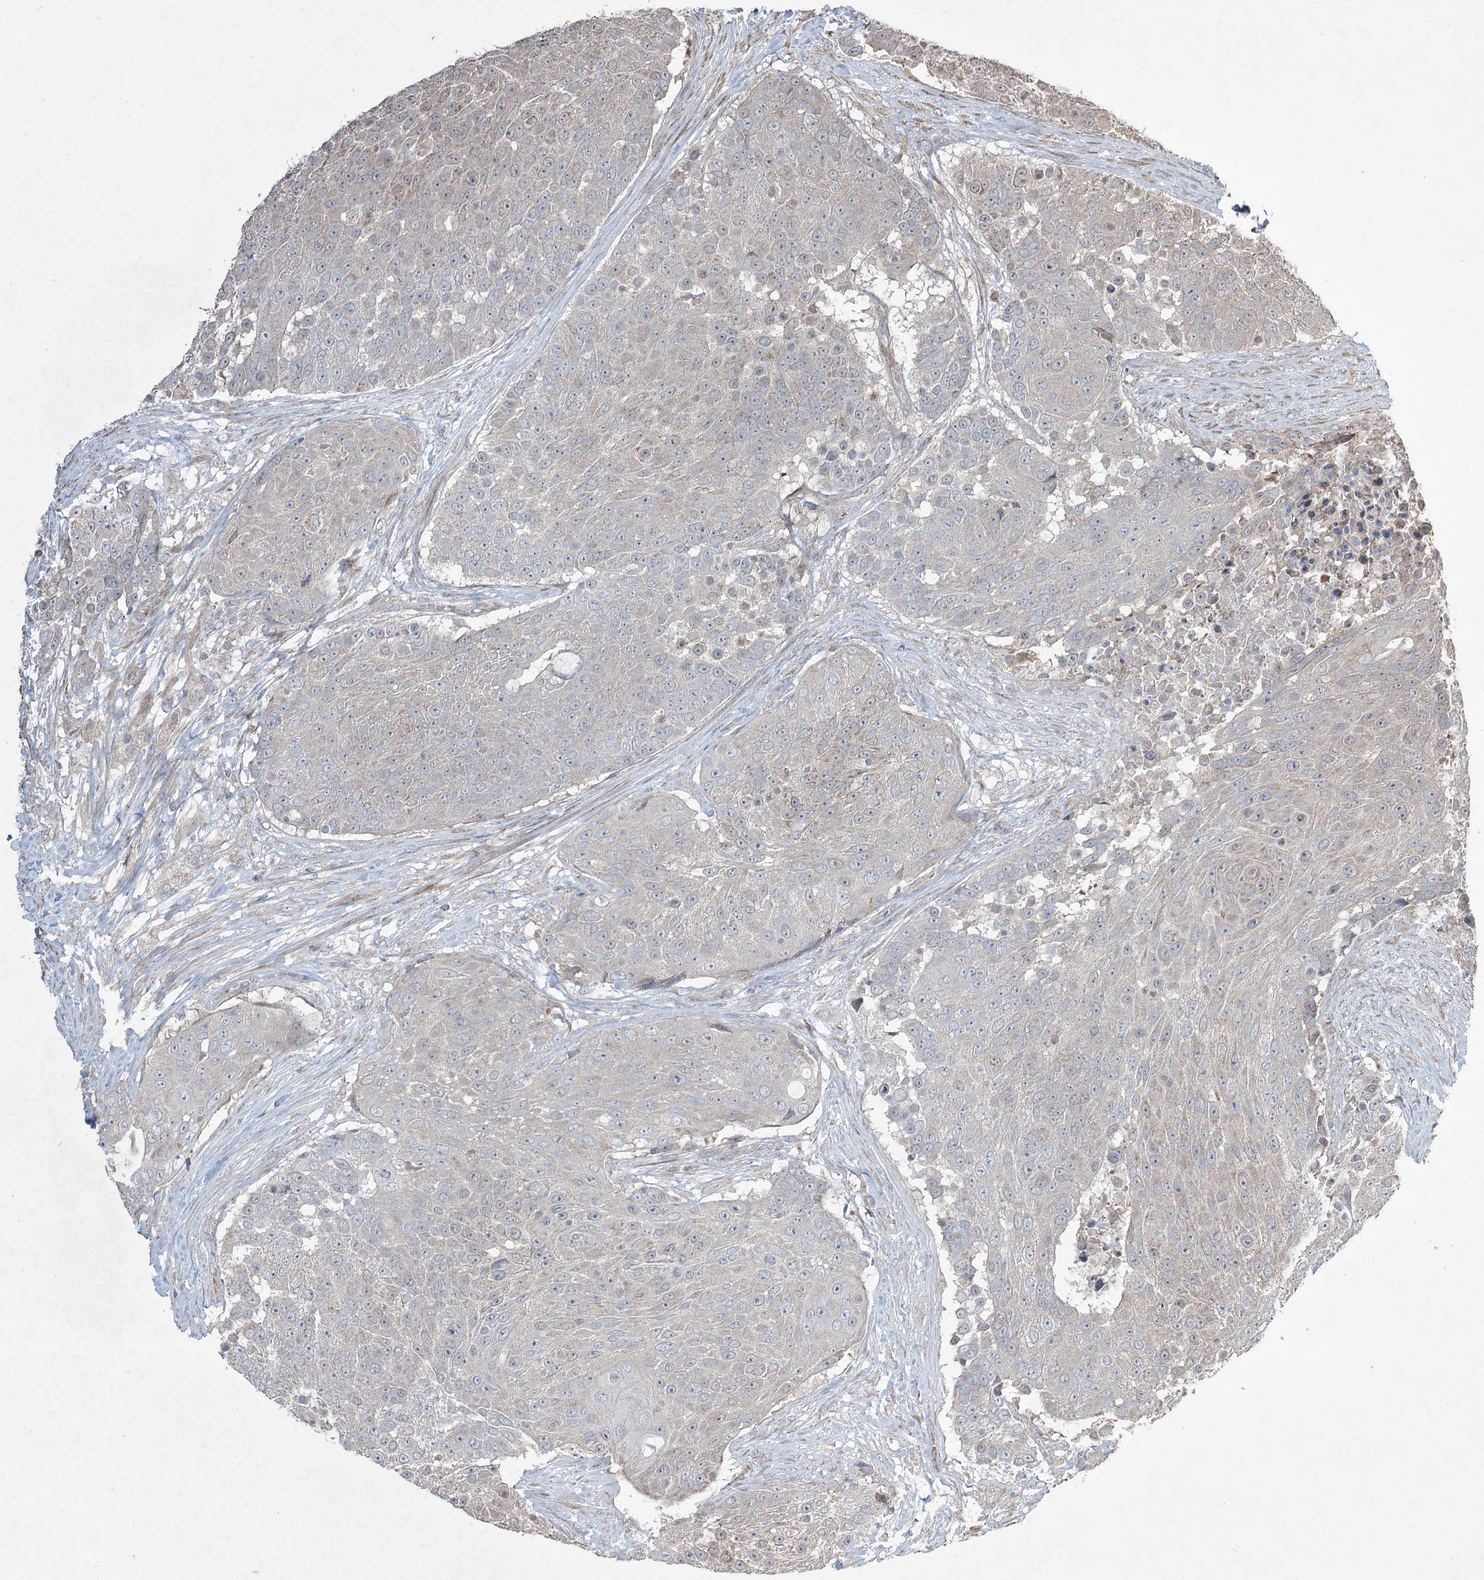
{"staining": {"intensity": "negative", "quantity": "none", "location": "none"}, "tissue": "urothelial cancer", "cell_type": "Tumor cells", "image_type": "cancer", "snomed": [{"axis": "morphology", "description": "Urothelial carcinoma, High grade"}, {"axis": "topography", "description": "Urinary bladder"}], "caption": "Immunohistochemistry micrograph of neoplastic tissue: high-grade urothelial carcinoma stained with DAB (3,3'-diaminobenzidine) exhibits no significant protein expression in tumor cells.", "gene": "SERINC5", "patient": {"sex": "female", "age": 63}}